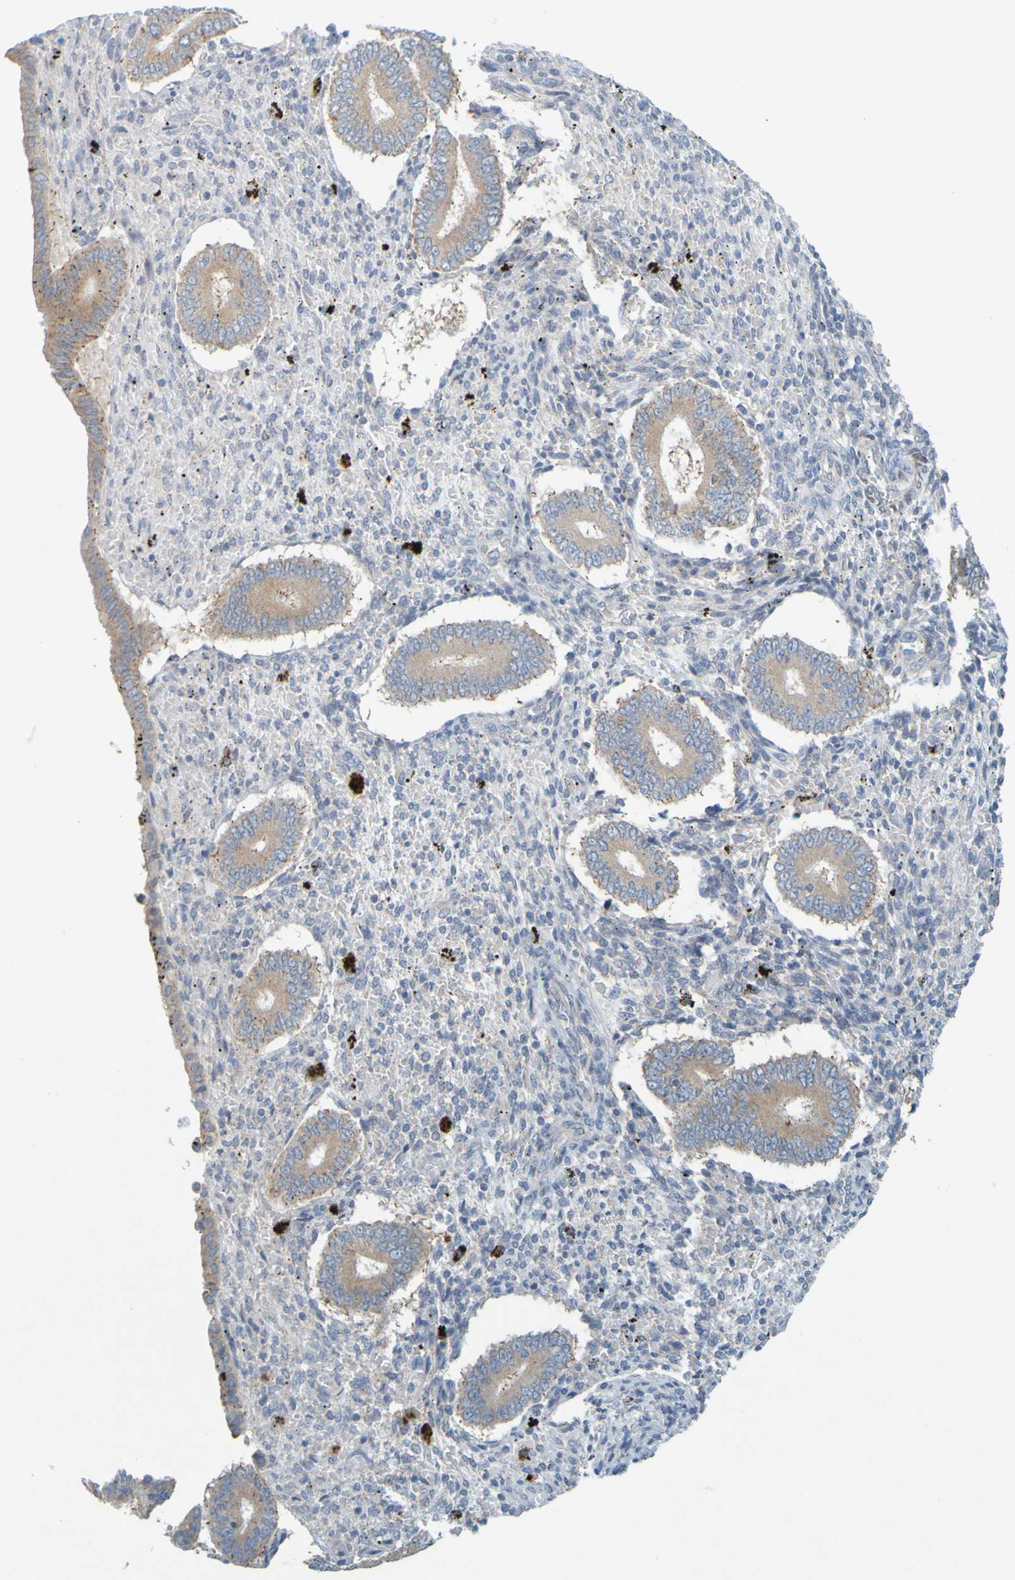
{"staining": {"intensity": "negative", "quantity": "none", "location": "none"}, "tissue": "endometrium", "cell_type": "Cells in endometrial stroma", "image_type": "normal", "snomed": [{"axis": "morphology", "description": "Normal tissue, NOS"}, {"axis": "topography", "description": "Endometrium"}], "caption": "Cells in endometrial stroma show no significant protein staining in unremarkable endometrium.", "gene": "MAG", "patient": {"sex": "female", "age": 42}}